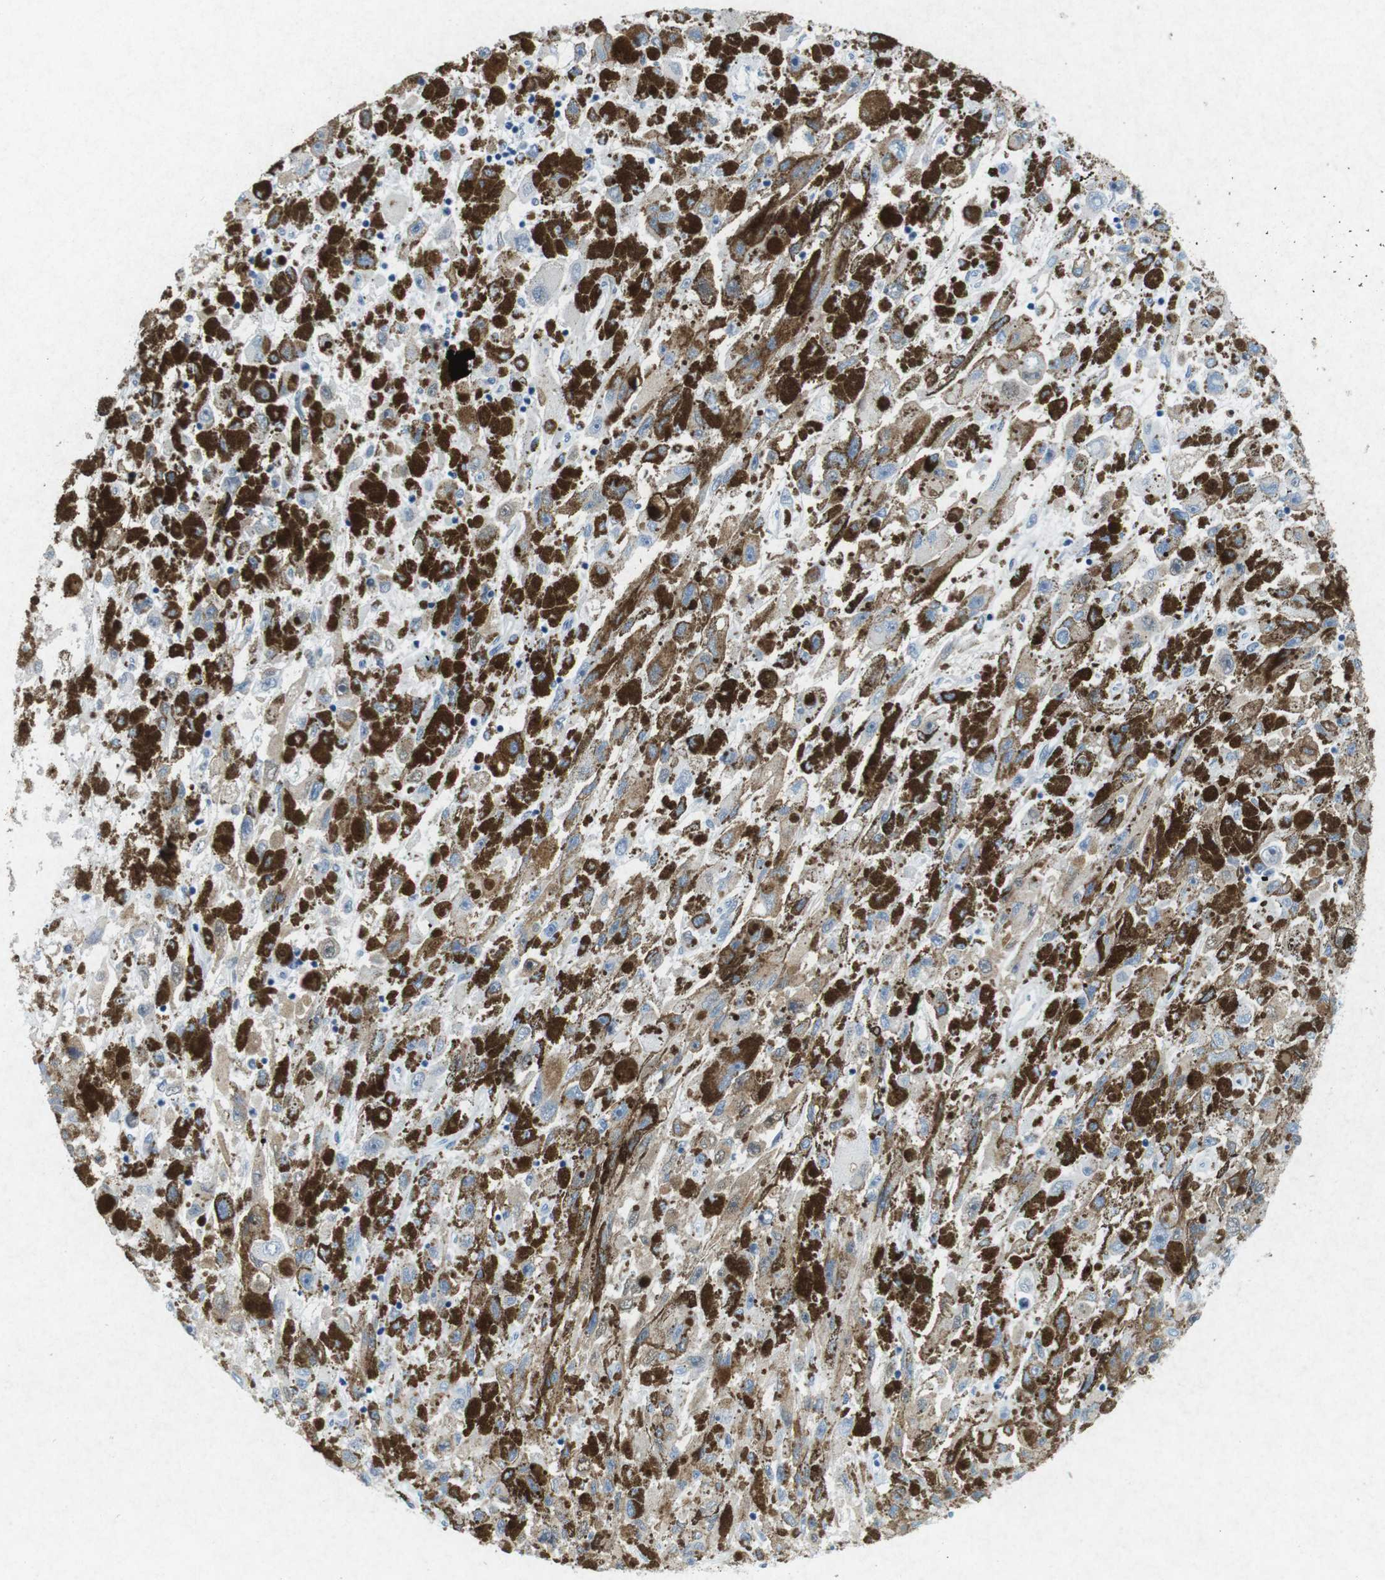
{"staining": {"intensity": "negative", "quantity": "none", "location": "none"}, "tissue": "melanoma", "cell_type": "Tumor cells", "image_type": "cancer", "snomed": [{"axis": "morphology", "description": "Malignant melanoma, NOS"}, {"axis": "topography", "description": "Skin"}], "caption": "Tumor cells show no significant positivity in melanoma.", "gene": "CTAG1B", "patient": {"sex": "female", "age": 104}}